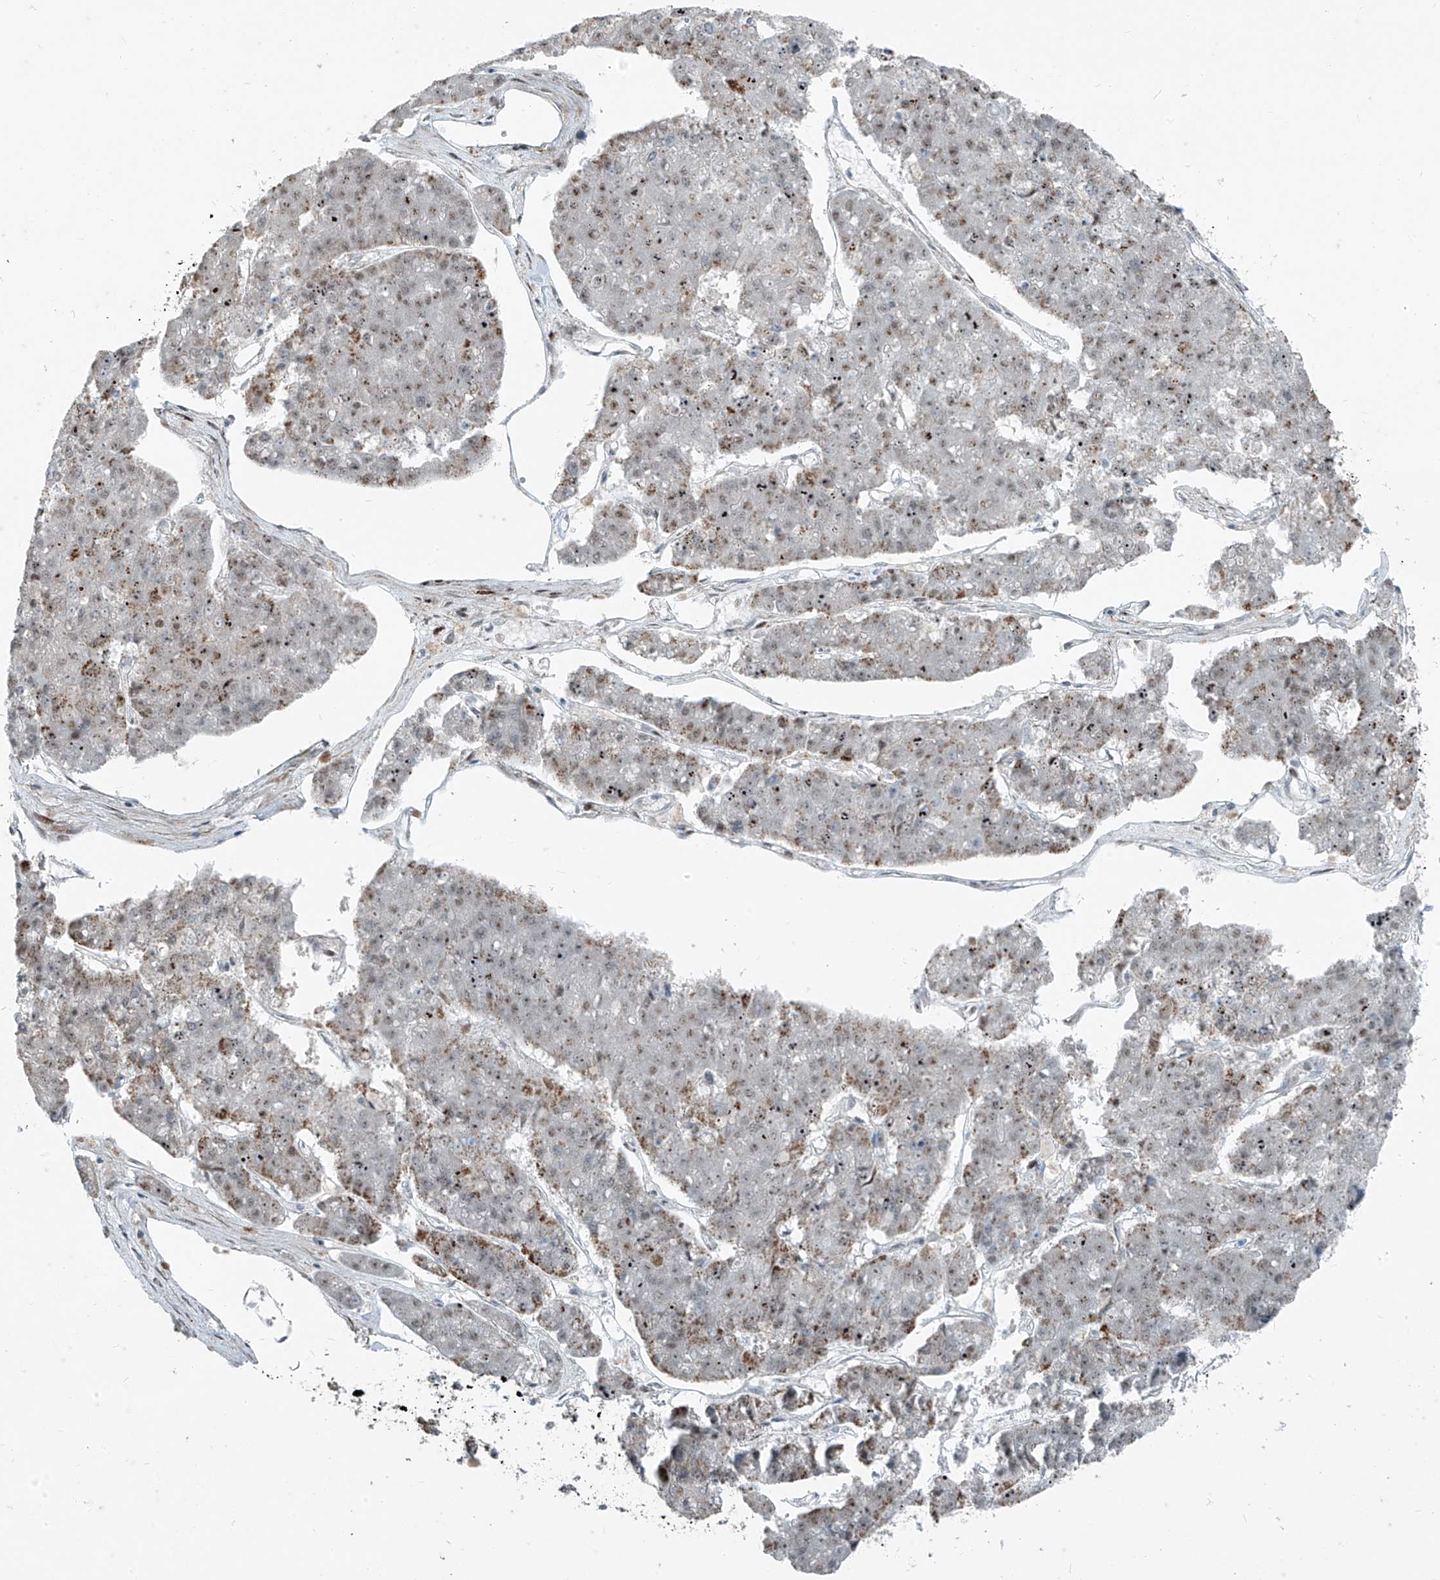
{"staining": {"intensity": "moderate", "quantity": "25%-75%", "location": "nuclear"}, "tissue": "pancreatic cancer", "cell_type": "Tumor cells", "image_type": "cancer", "snomed": [{"axis": "morphology", "description": "Adenocarcinoma, NOS"}, {"axis": "topography", "description": "Pancreas"}], "caption": "Protein analysis of pancreatic cancer tissue reveals moderate nuclear positivity in about 25%-75% of tumor cells.", "gene": "PPCS", "patient": {"sex": "male", "age": 50}}